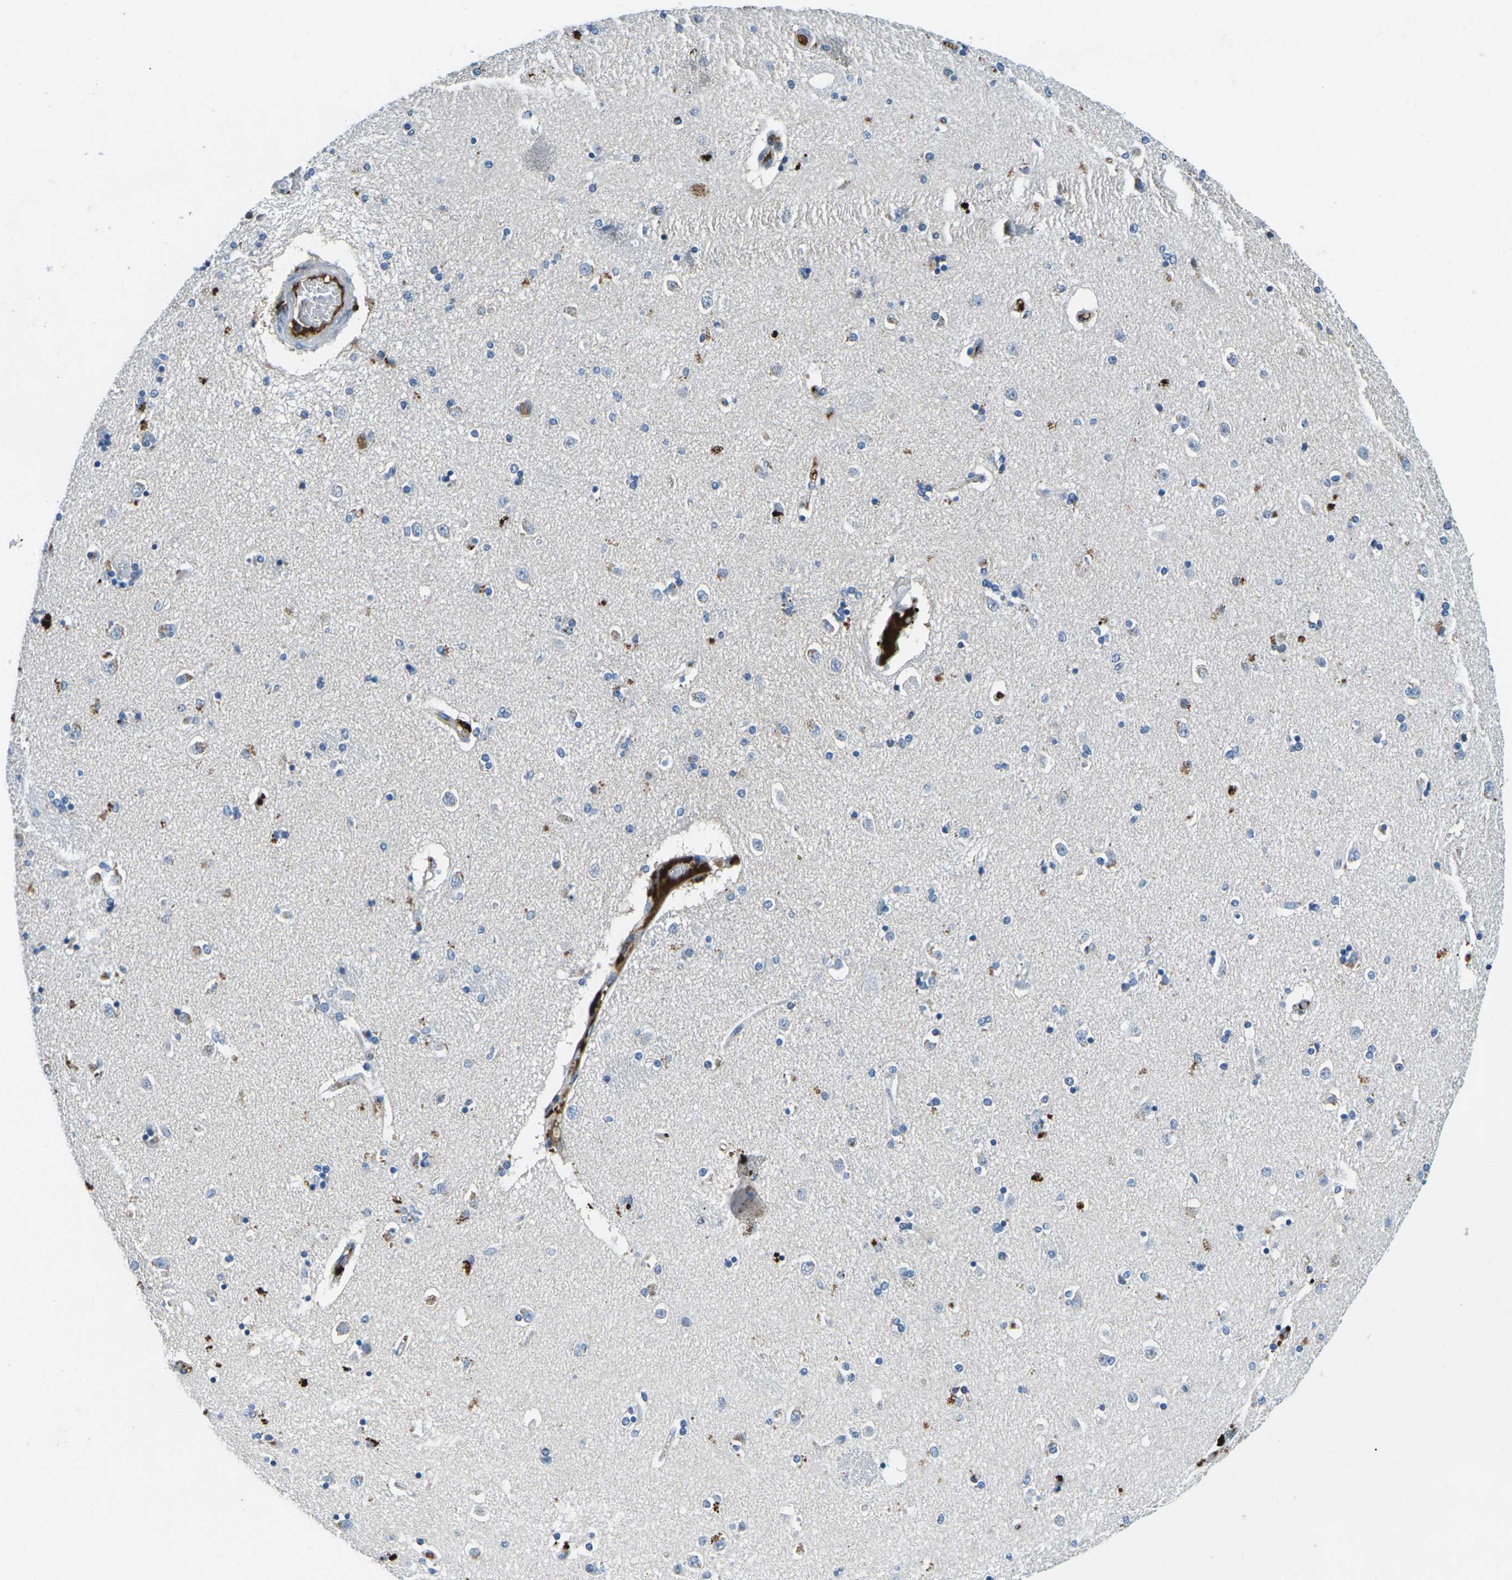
{"staining": {"intensity": "moderate", "quantity": "<25%", "location": "cytoplasmic/membranous"}, "tissue": "caudate", "cell_type": "Glial cells", "image_type": "normal", "snomed": [{"axis": "morphology", "description": "Normal tissue, NOS"}, {"axis": "topography", "description": "Lateral ventricle wall"}], "caption": "DAB immunohistochemical staining of normal caudate shows moderate cytoplasmic/membranous protein expression in approximately <25% of glial cells. (DAB IHC with brightfield microscopy, high magnification).", "gene": "CFB", "patient": {"sex": "female", "age": 54}}